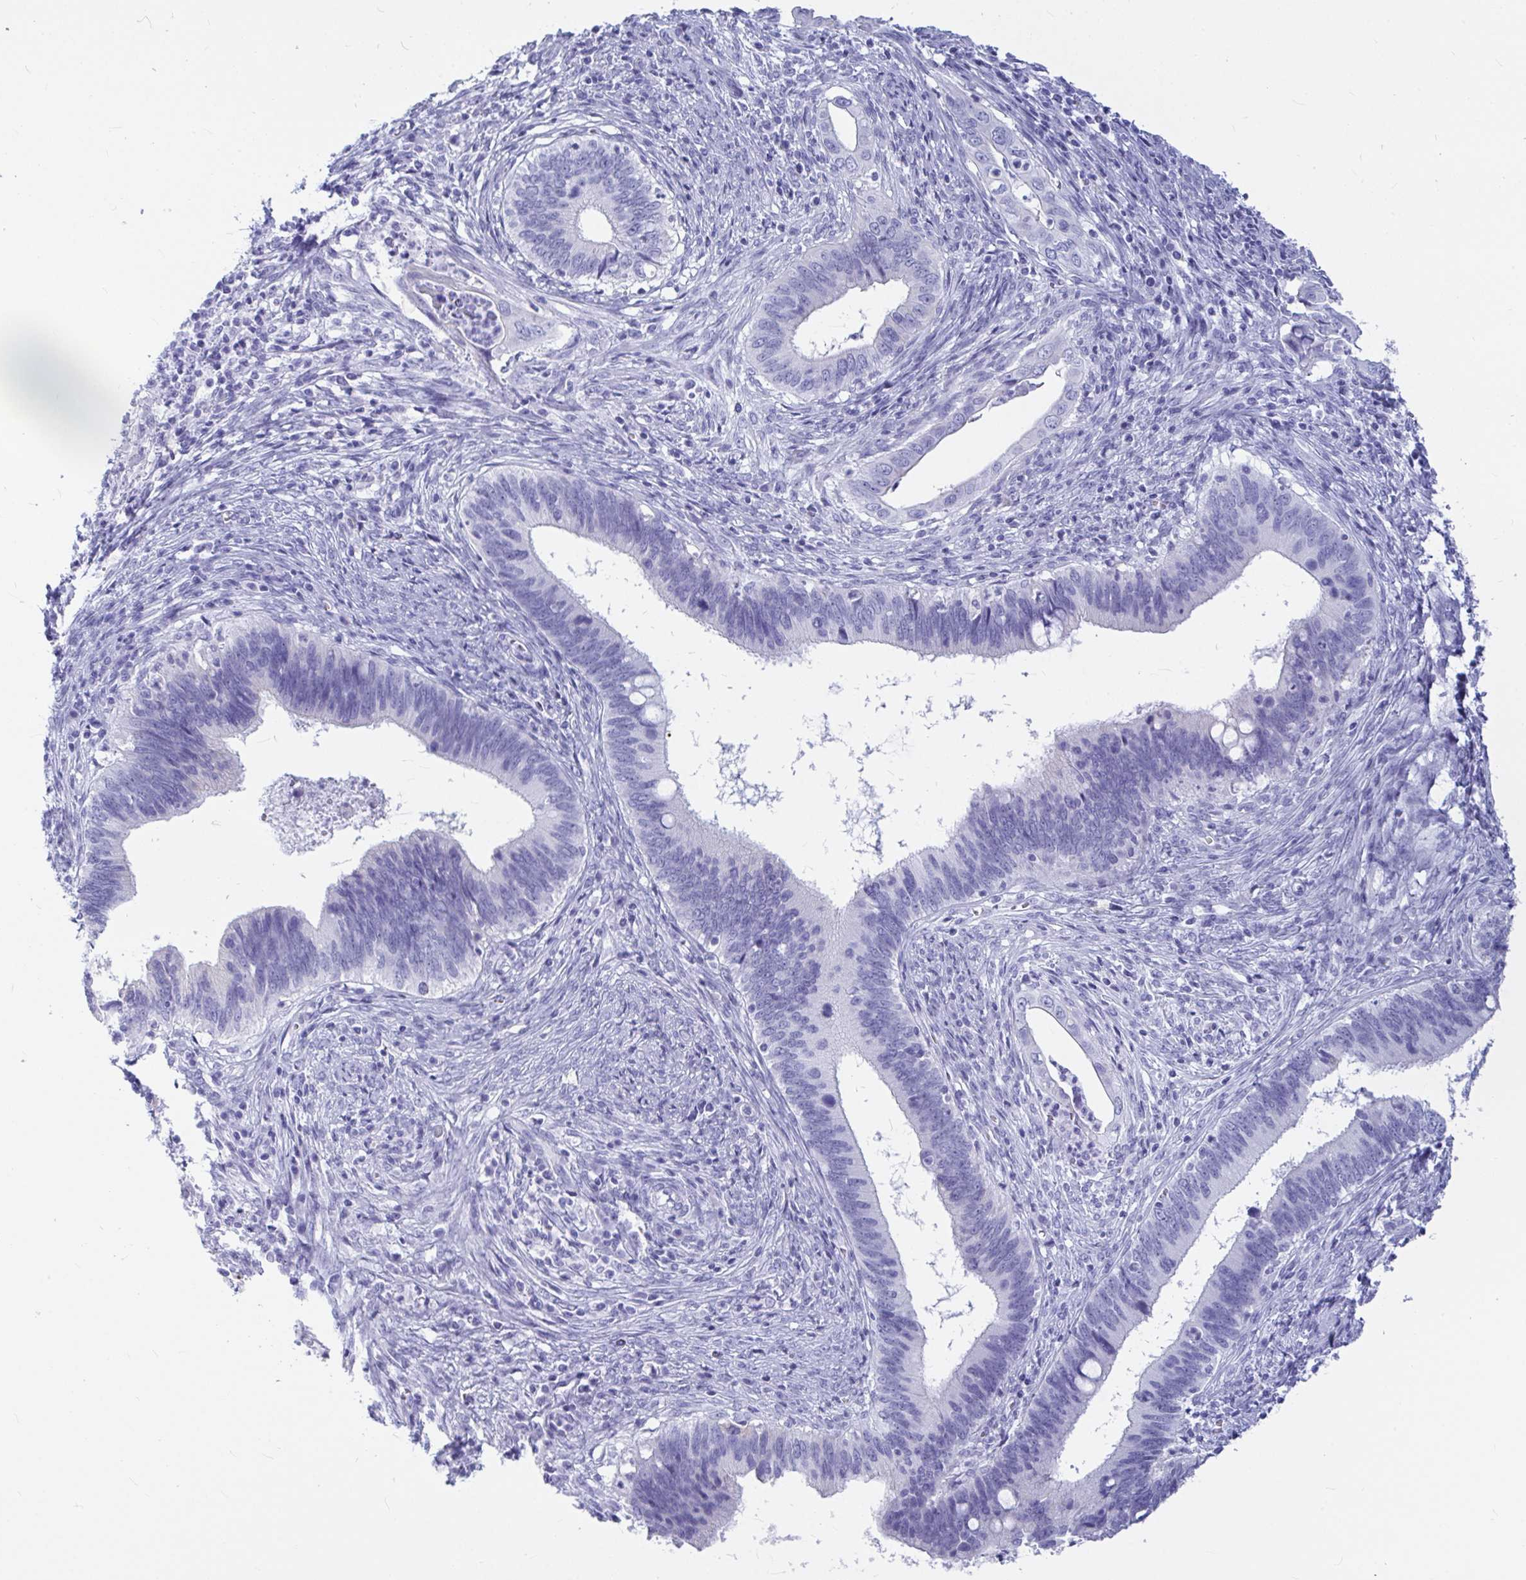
{"staining": {"intensity": "negative", "quantity": "none", "location": "none"}, "tissue": "cervical cancer", "cell_type": "Tumor cells", "image_type": "cancer", "snomed": [{"axis": "morphology", "description": "Adenocarcinoma, NOS"}, {"axis": "topography", "description": "Cervix"}], "caption": "Cervical cancer was stained to show a protein in brown. There is no significant staining in tumor cells. Brightfield microscopy of immunohistochemistry stained with DAB (brown) and hematoxylin (blue), captured at high magnification.", "gene": "OR5J2", "patient": {"sex": "female", "age": 42}}